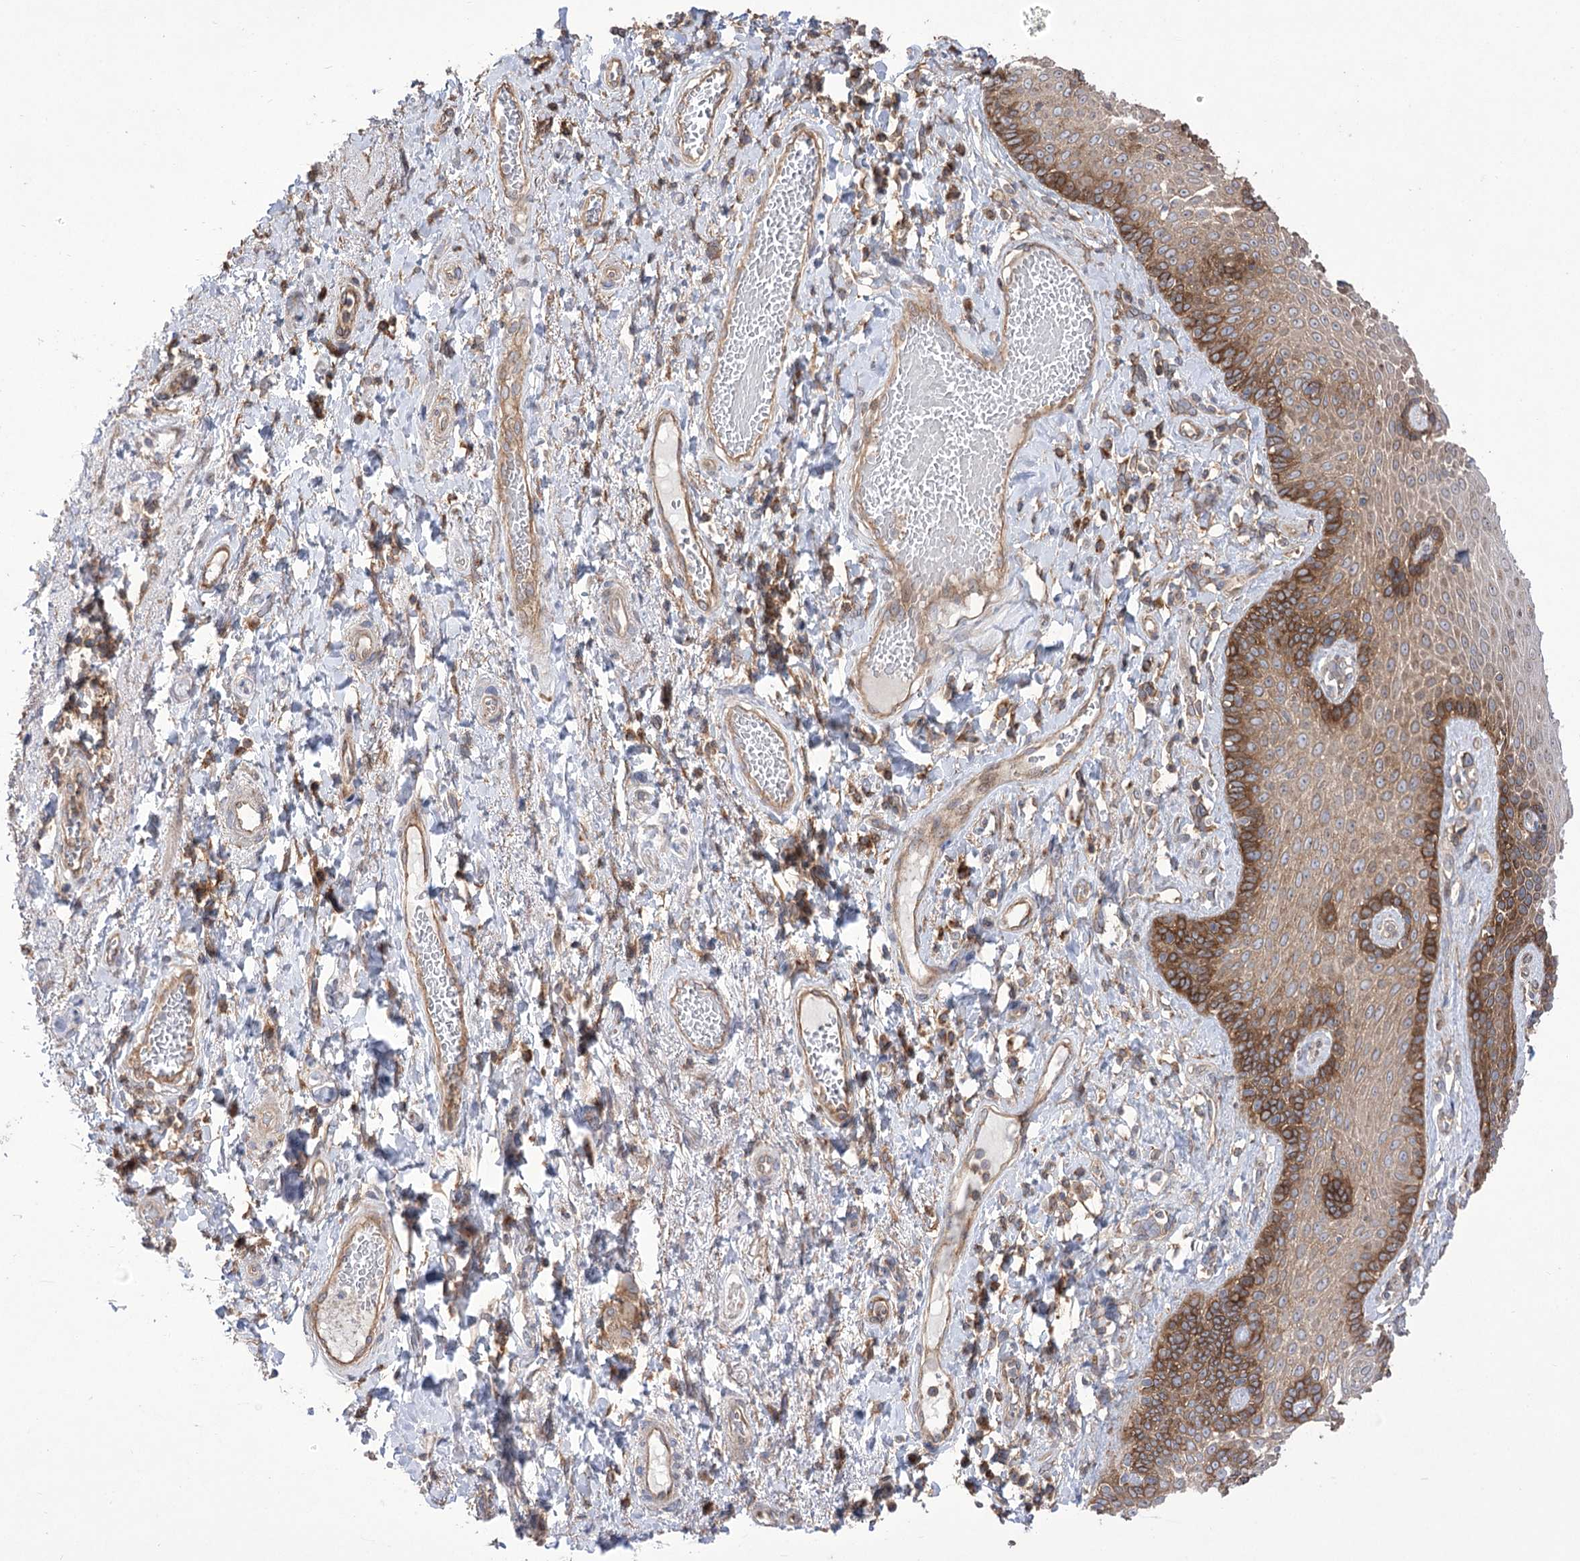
{"staining": {"intensity": "strong", "quantity": "25%-75%", "location": "cytoplasmic/membranous"}, "tissue": "skin", "cell_type": "Epidermal cells", "image_type": "normal", "snomed": [{"axis": "morphology", "description": "Normal tissue, NOS"}, {"axis": "topography", "description": "Anal"}], "caption": "A brown stain labels strong cytoplasmic/membranous positivity of a protein in epidermal cells of normal human skin.", "gene": "XYLB", "patient": {"sex": "male", "age": 69}}